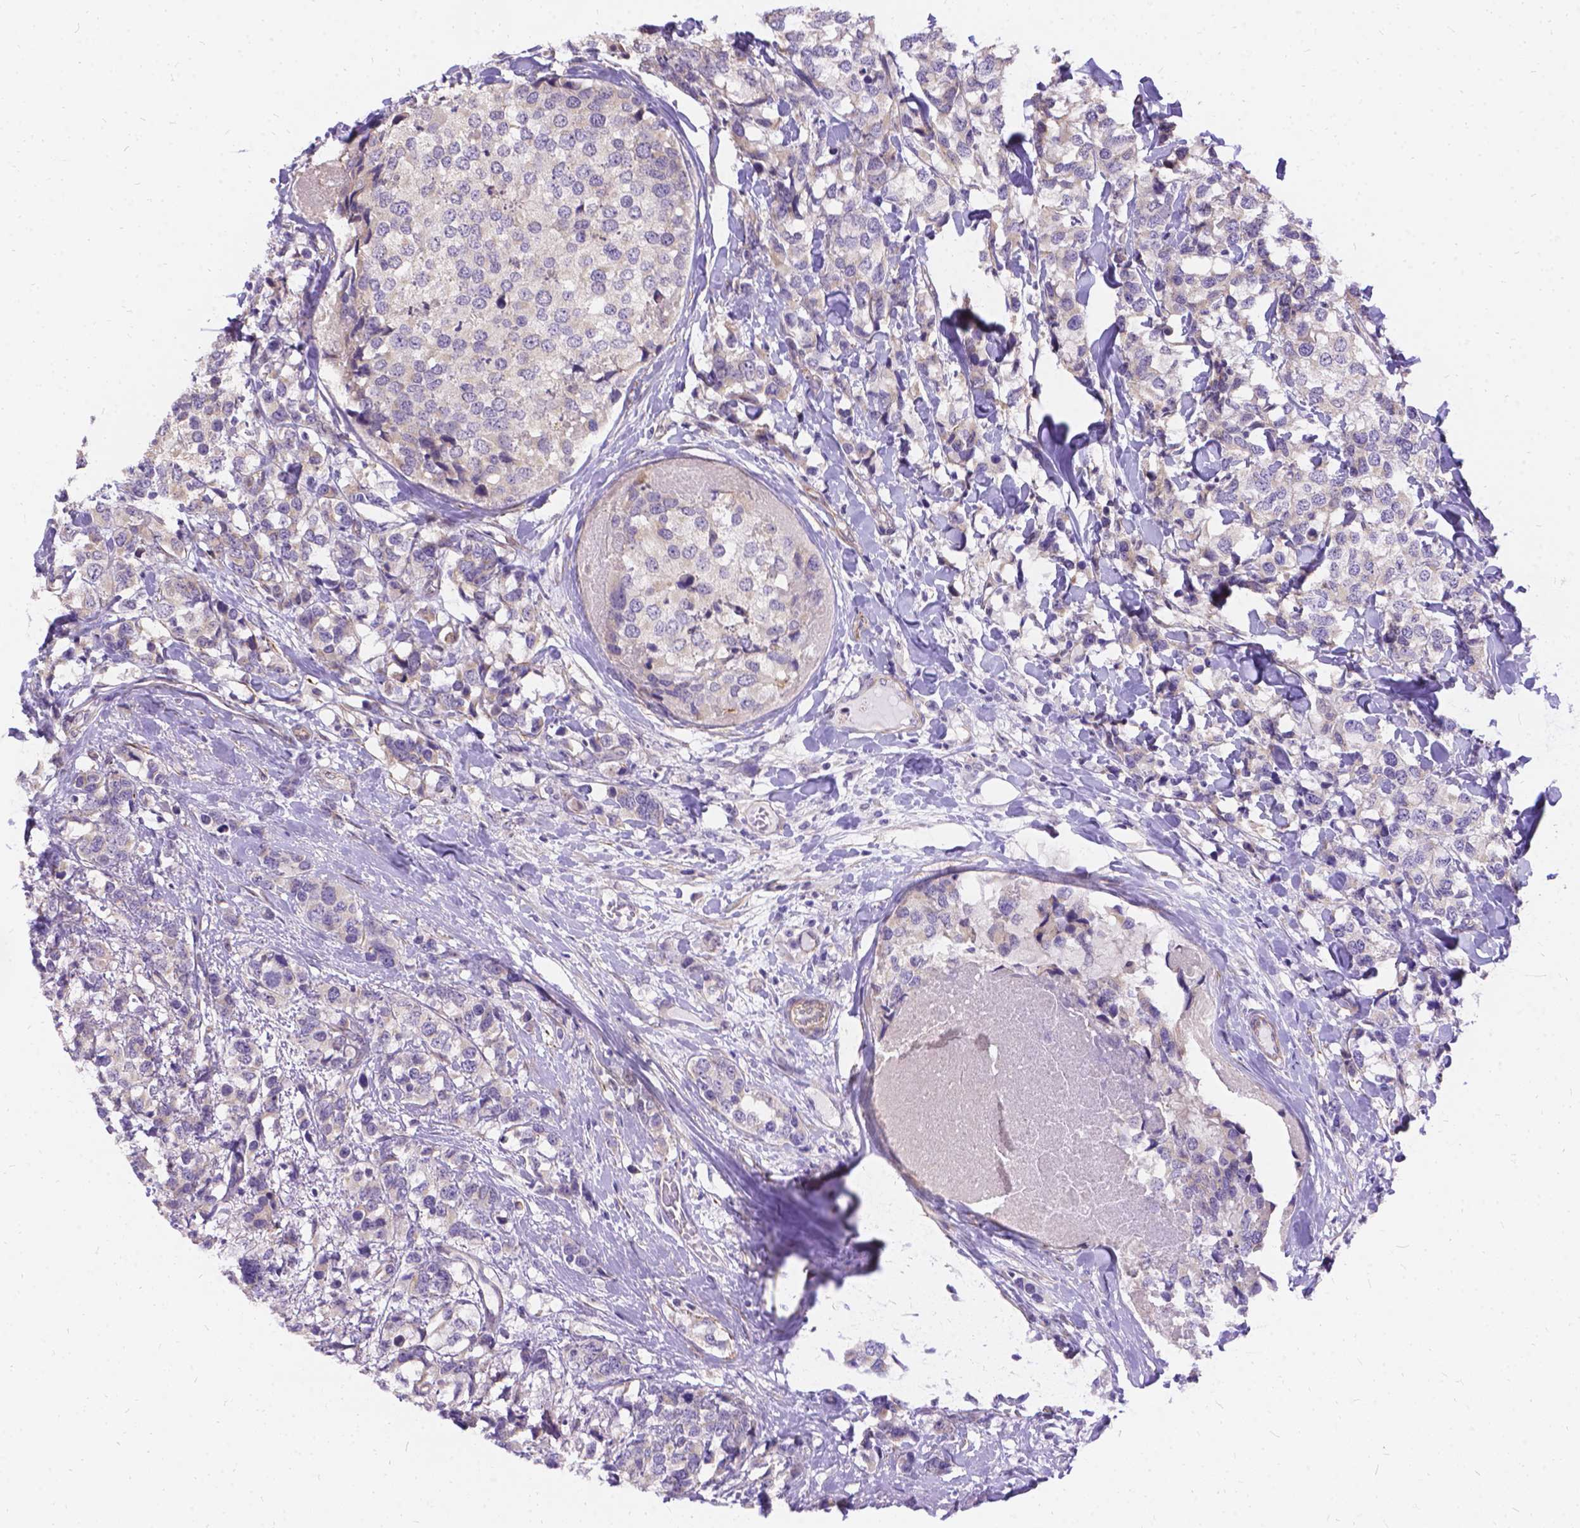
{"staining": {"intensity": "negative", "quantity": "none", "location": "none"}, "tissue": "breast cancer", "cell_type": "Tumor cells", "image_type": "cancer", "snomed": [{"axis": "morphology", "description": "Lobular carcinoma"}, {"axis": "topography", "description": "Breast"}], "caption": "This histopathology image is of lobular carcinoma (breast) stained with immunohistochemistry (IHC) to label a protein in brown with the nuclei are counter-stained blue. There is no expression in tumor cells.", "gene": "PALS1", "patient": {"sex": "female", "age": 59}}